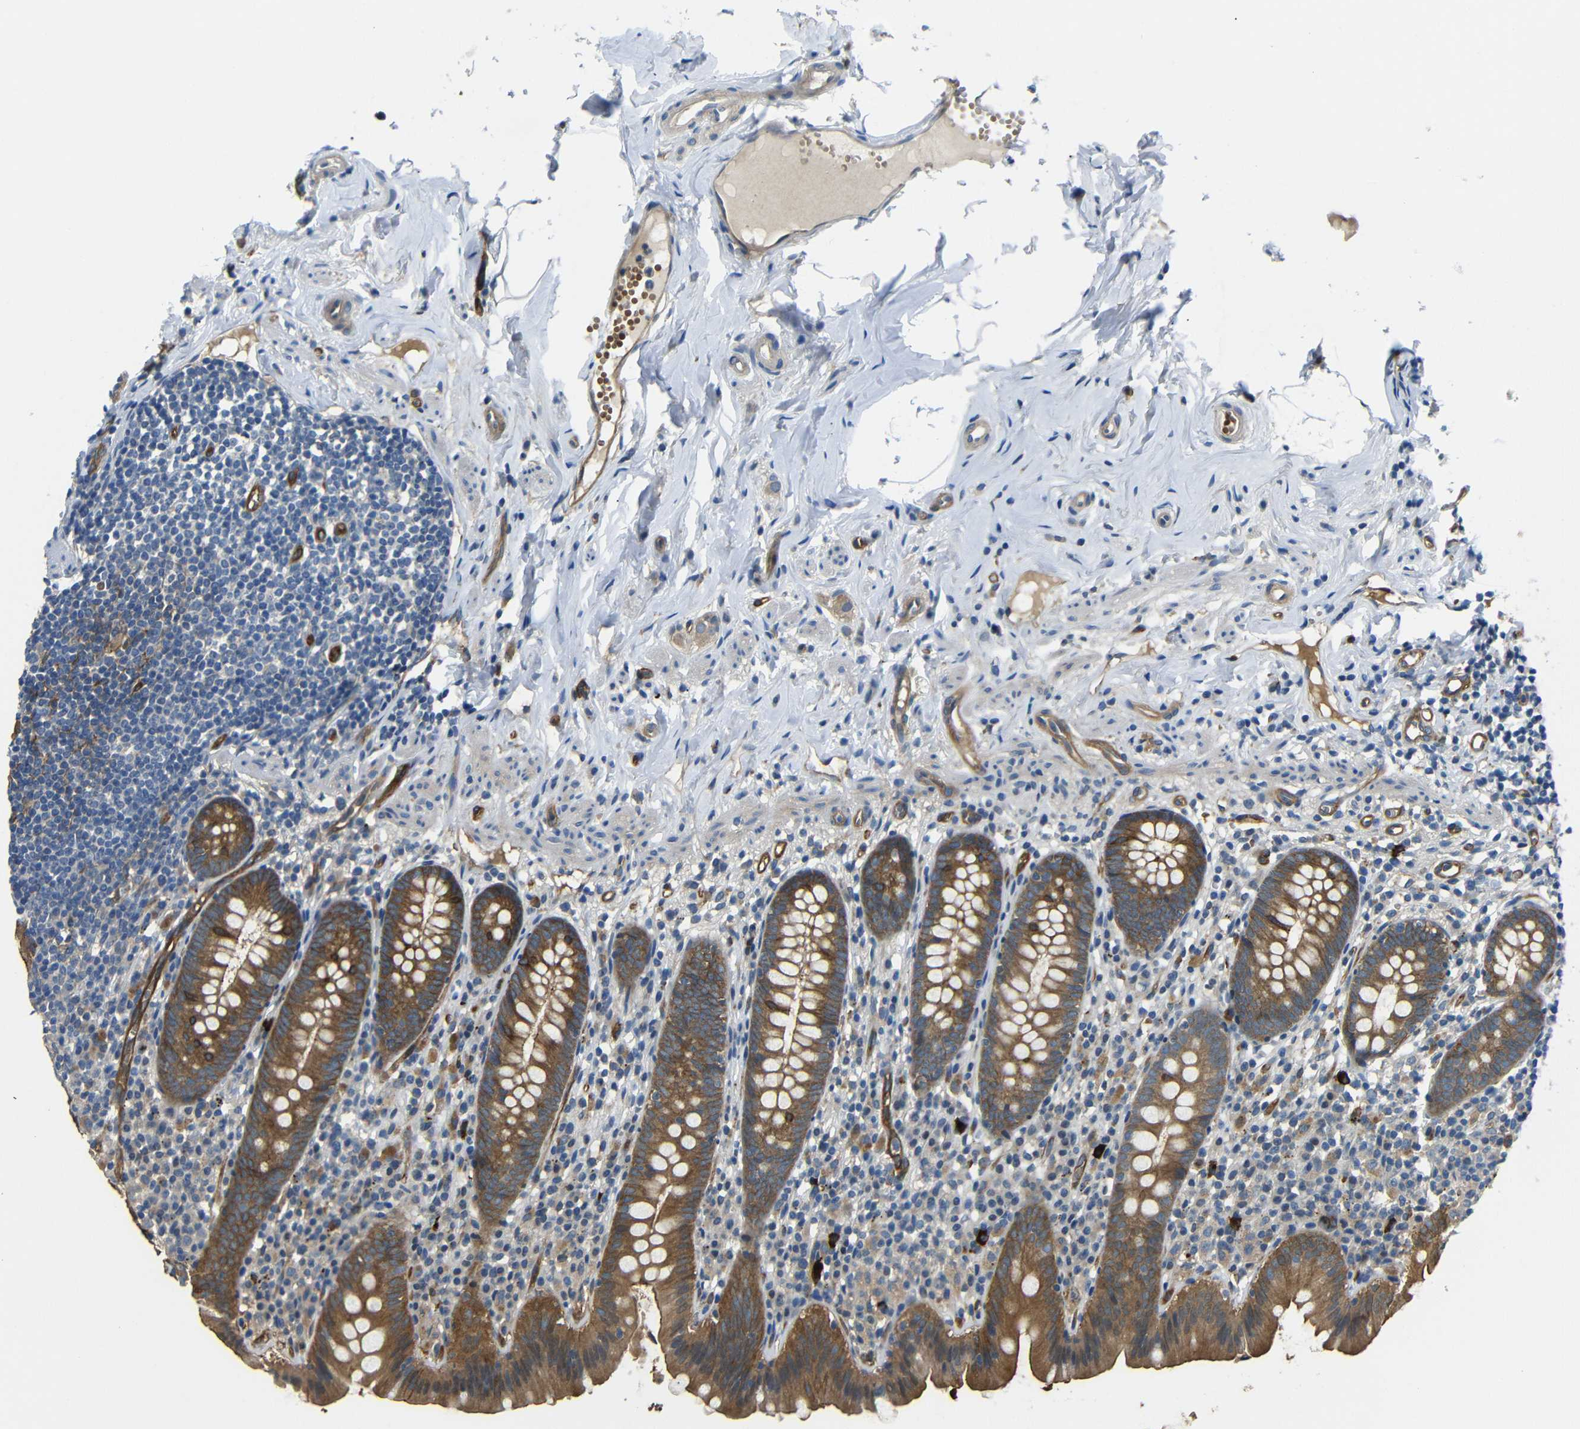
{"staining": {"intensity": "moderate", "quantity": ">75%", "location": "cytoplasmic/membranous"}, "tissue": "appendix", "cell_type": "Glandular cells", "image_type": "normal", "snomed": [{"axis": "morphology", "description": "Normal tissue, NOS"}, {"axis": "topography", "description": "Appendix"}], "caption": "An immunohistochemistry (IHC) histopathology image of unremarkable tissue is shown. Protein staining in brown highlights moderate cytoplasmic/membranous positivity in appendix within glandular cells.", "gene": "MYO1B", "patient": {"sex": "male", "age": 52}}